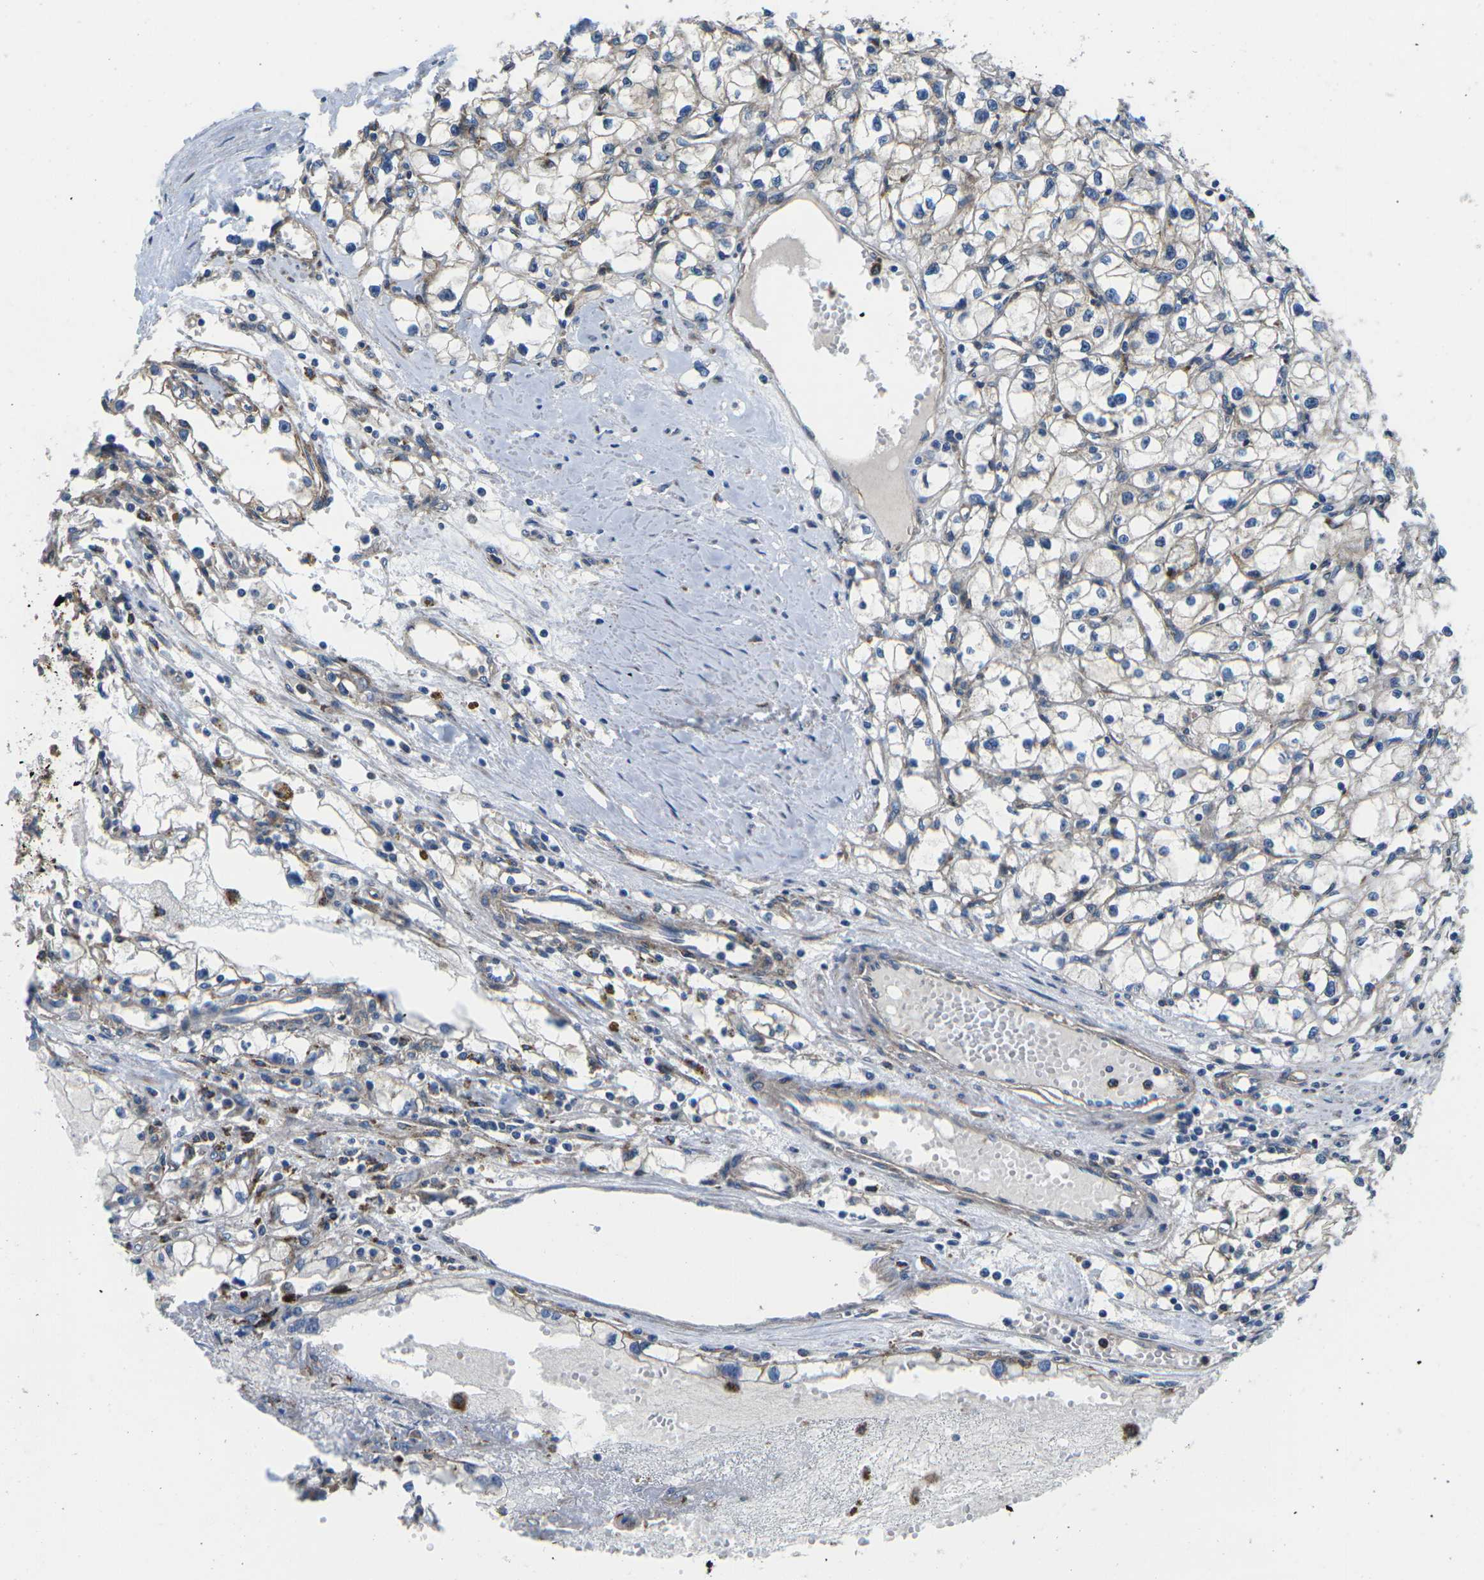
{"staining": {"intensity": "negative", "quantity": "none", "location": "none"}, "tissue": "renal cancer", "cell_type": "Tumor cells", "image_type": "cancer", "snomed": [{"axis": "morphology", "description": "Adenocarcinoma, NOS"}, {"axis": "topography", "description": "Kidney"}], "caption": "This is a photomicrograph of immunohistochemistry (IHC) staining of renal cancer (adenocarcinoma), which shows no expression in tumor cells.", "gene": "DLG1", "patient": {"sex": "male", "age": 56}}